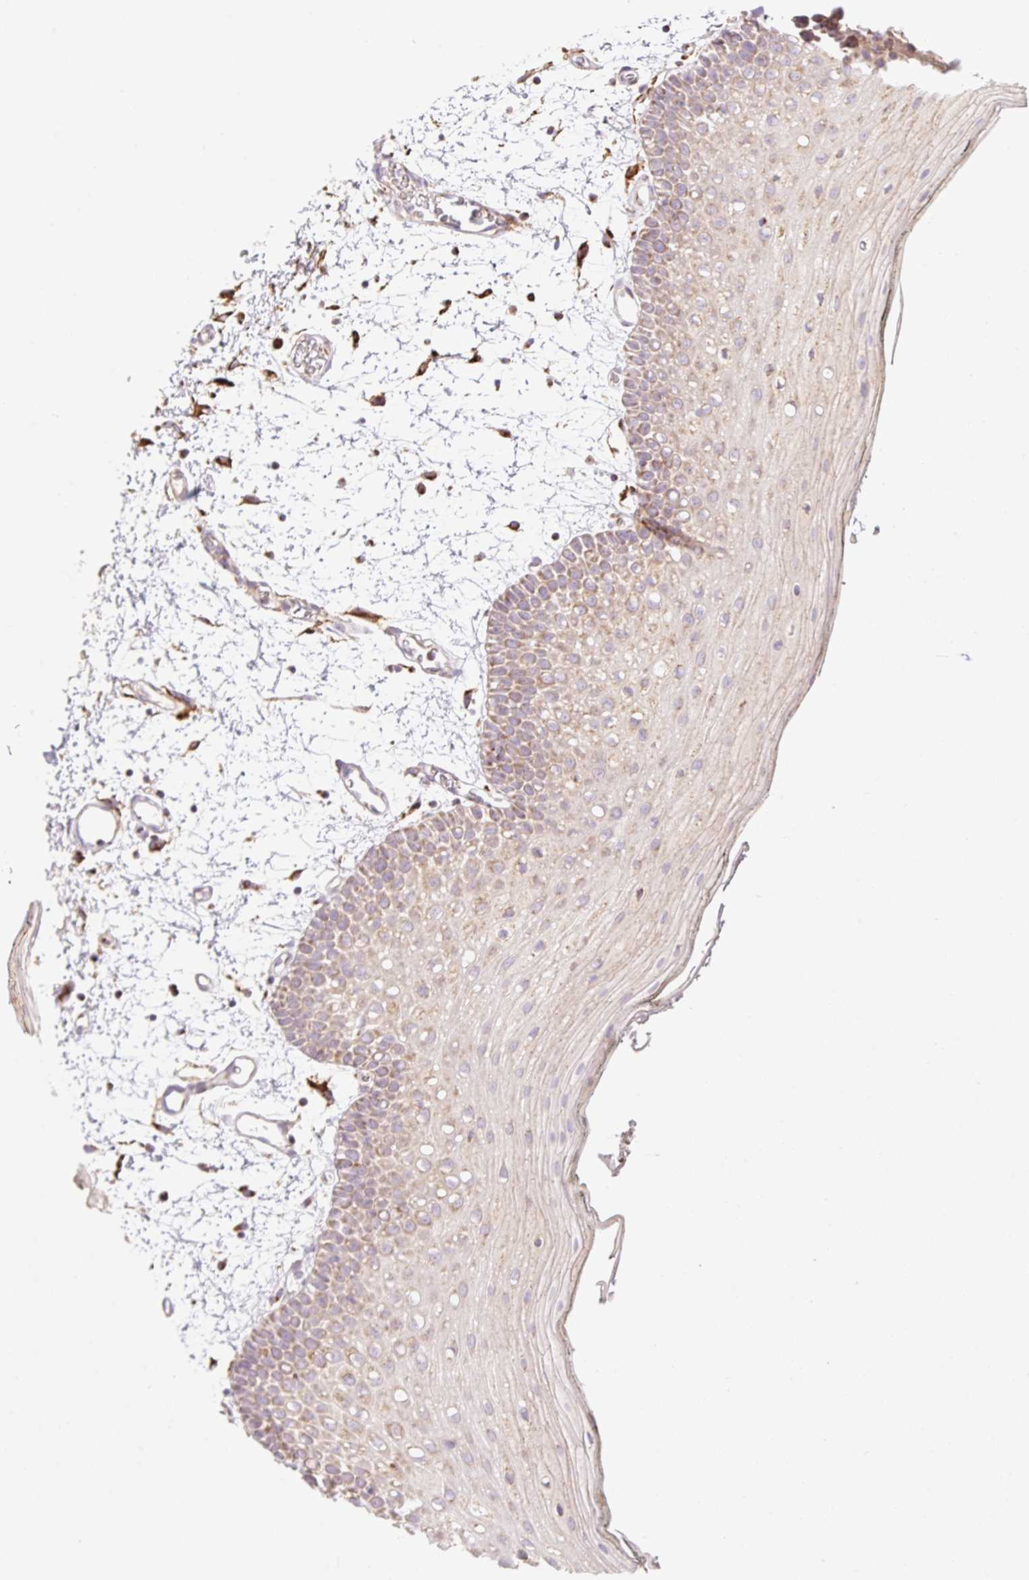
{"staining": {"intensity": "weak", "quantity": "25%-75%", "location": "cytoplasmic/membranous"}, "tissue": "oral mucosa", "cell_type": "Squamous epithelial cells", "image_type": "normal", "snomed": [{"axis": "morphology", "description": "Normal tissue, NOS"}, {"axis": "topography", "description": "Oral tissue"}, {"axis": "topography", "description": "Tounge, NOS"}], "caption": "Normal oral mucosa shows weak cytoplasmic/membranous positivity in about 25%-75% of squamous epithelial cells, visualized by immunohistochemistry.", "gene": "GOSR2", "patient": {"sex": "female", "age": 81}}